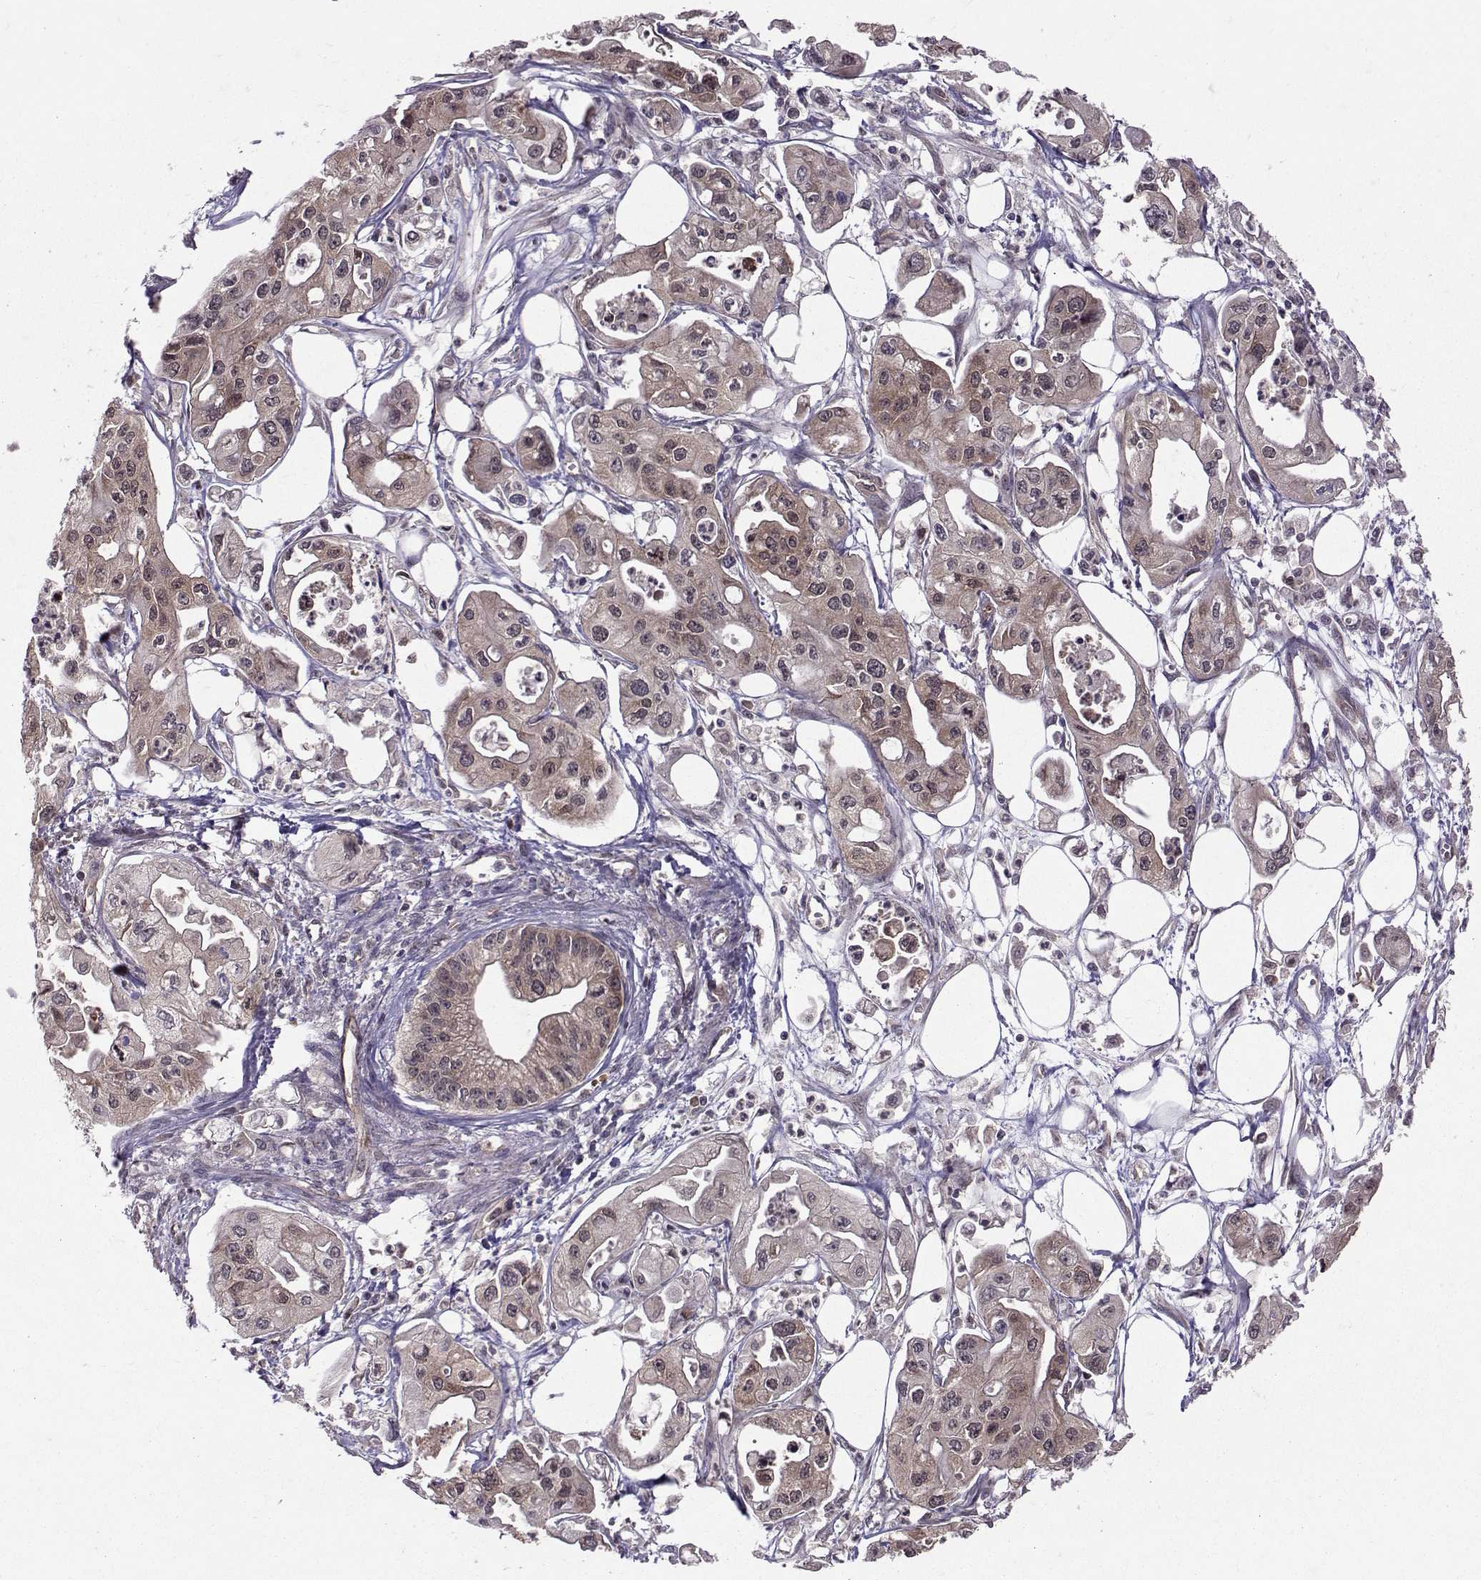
{"staining": {"intensity": "weak", "quantity": "<25%", "location": "cytoplasmic/membranous"}, "tissue": "pancreatic cancer", "cell_type": "Tumor cells", "image_type": "cancer", "snomed": [{"axis": "morphology", "description": "Adenocarcinoma, NOS"}, {"axis": "topography", "description": "Pancreas"}], "caption": "This micrograph is of pancreatic cancer (adenocarcinoma) stained with immunohistochemistry to label a protein in brown with the nuclei are counter-stained blue. There is no staining in tumor cells. (Stains: DAB immunohistochemistry with hematoxylin counter stain, Microscopy: brightfield microscopy at high magnification).", "gene": "PPP2R2A", "patient": {"sex": "male", "age": 70}}